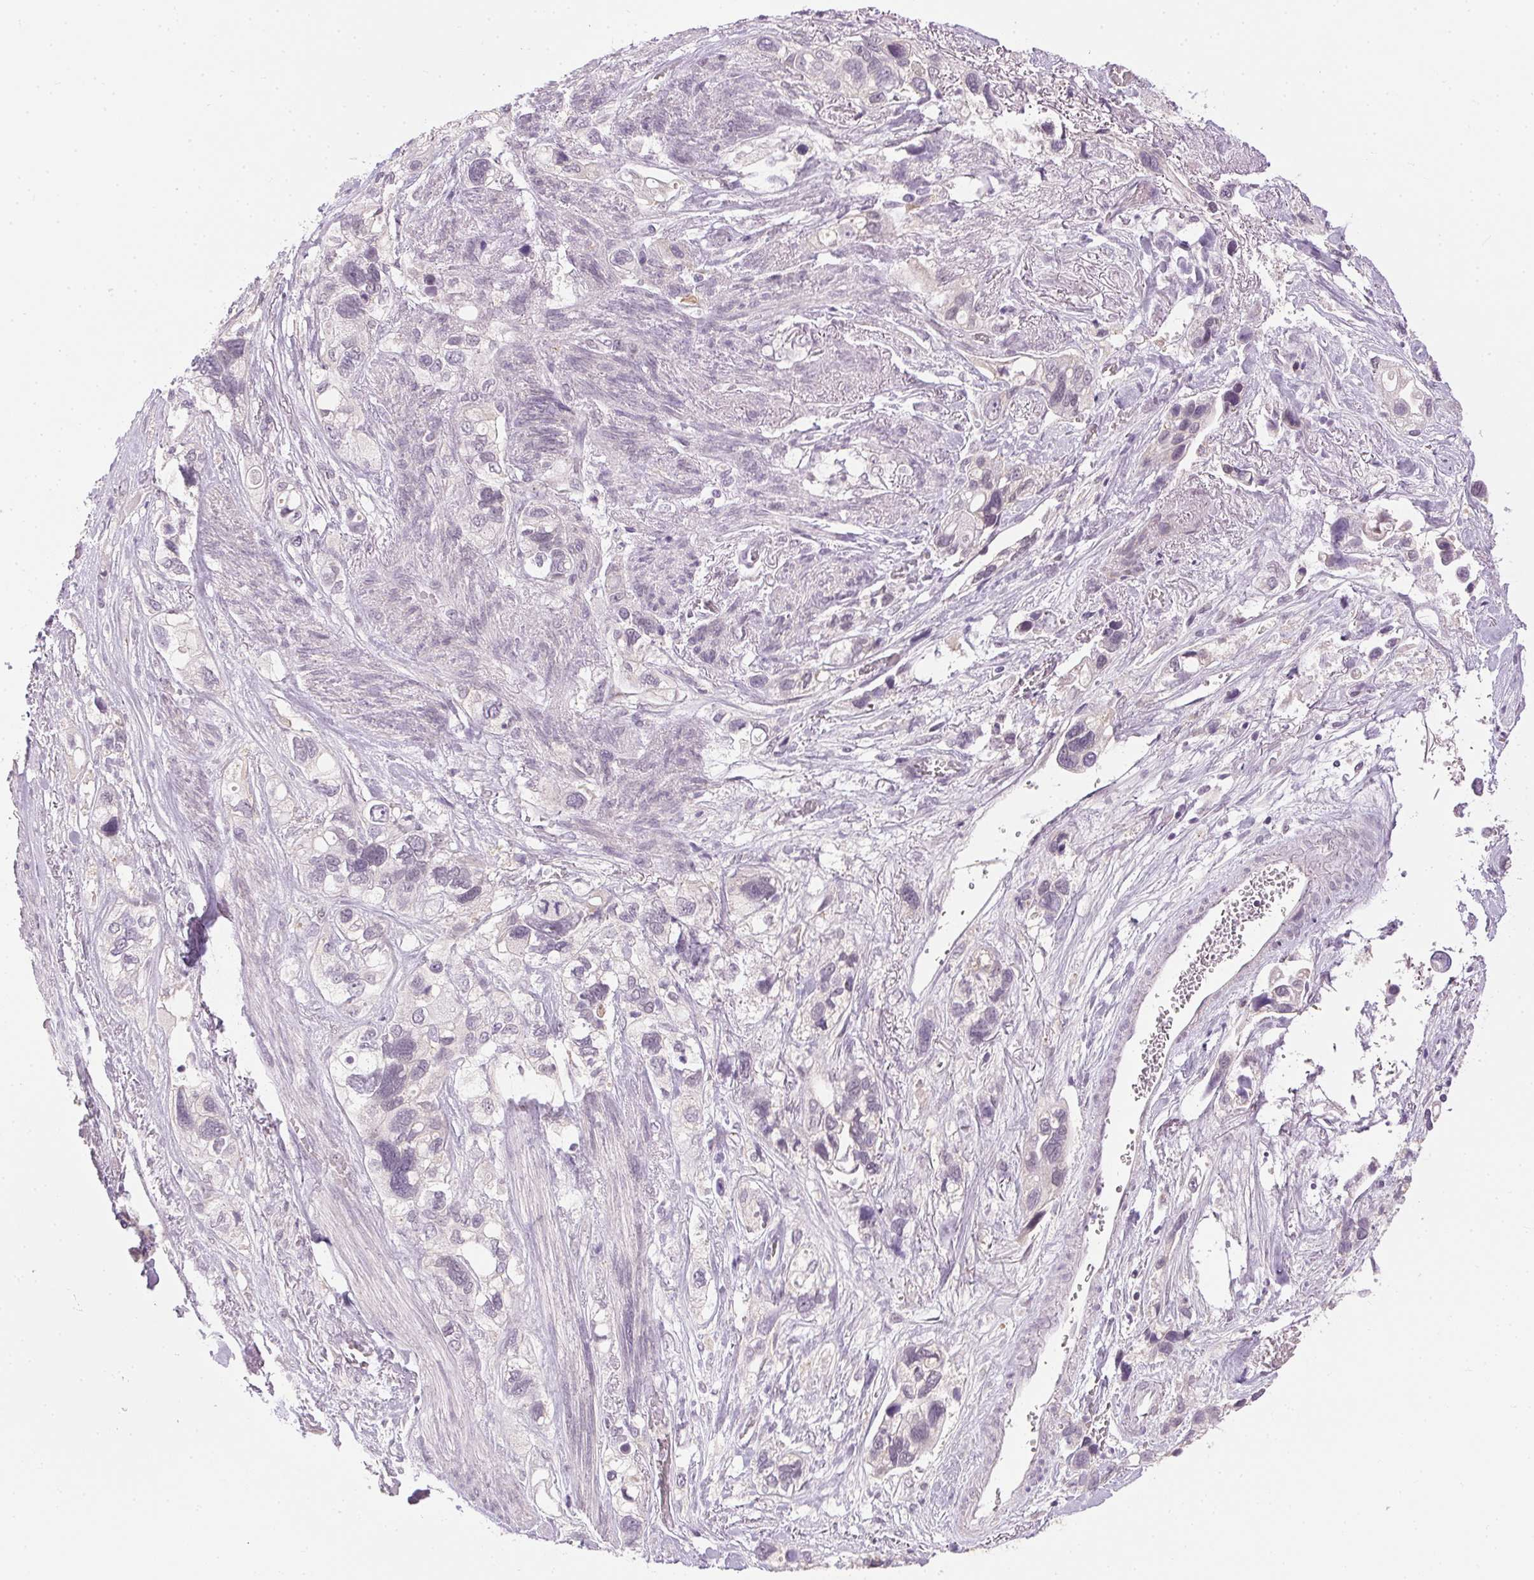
{"staining": {"intensity": "negative", "quantity": "none", "location": "none"}, "tissue": "stomach cancer", "cell_type": "Tumor cells", "image_type": "cancer", "snomed": [{"axis": "morphology", "description": "Adenocarcinoma, NOS"}, {"axis": "topography", "description": "Stomach, upper"}], "caption": "This is an IHC micrograph of adenocarcinoma (stomach). There is no expression in tumor cells.", "gene": "FAM168A", "patient": {"sex": "female", "age": 81}}